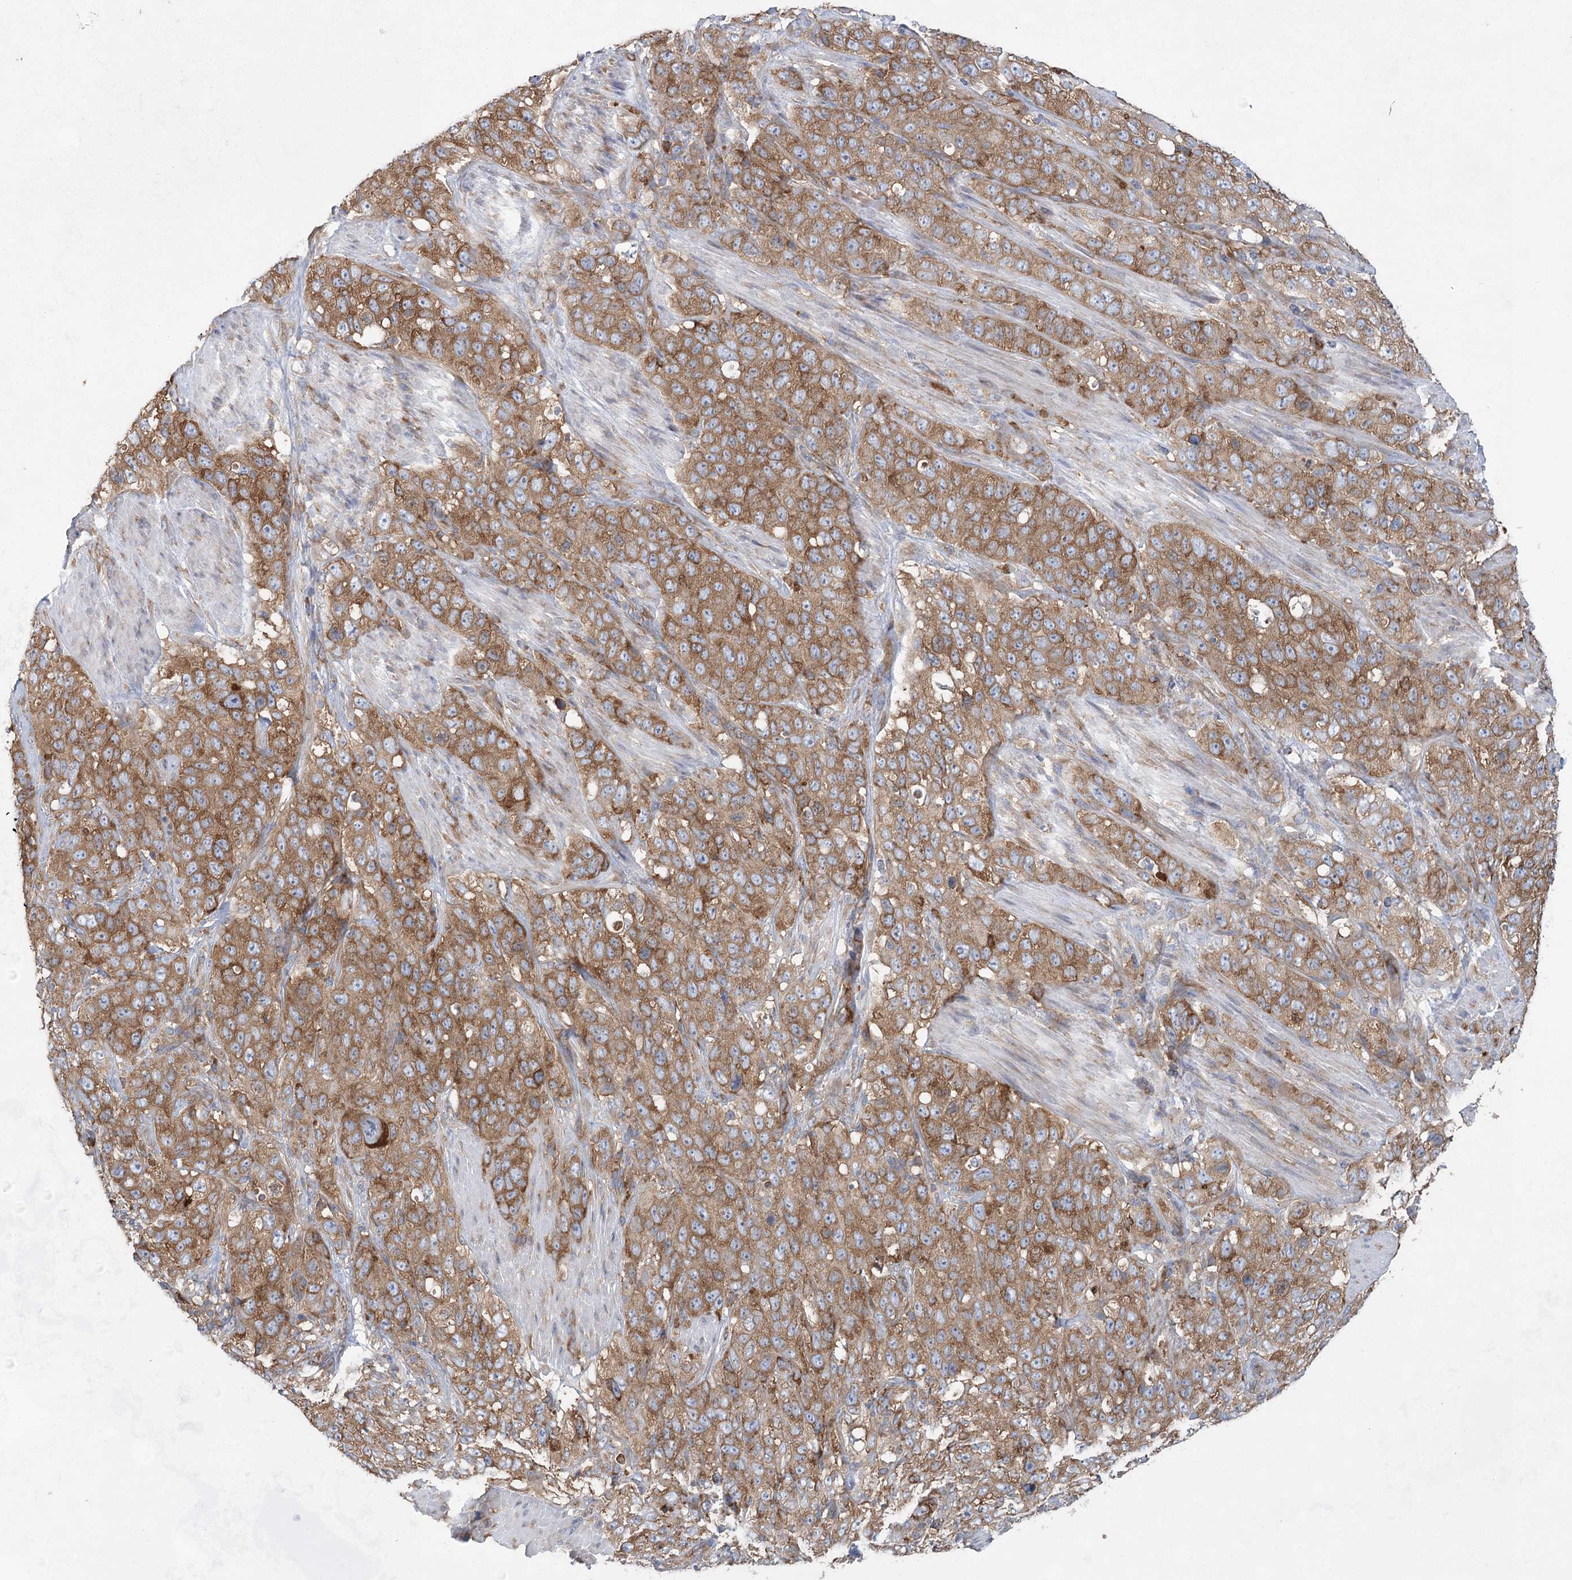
{"staining": {"intensity": "moderate", "quantity": ">75%", "location": "cytoplasmic/membranous"}, "tissue": "stomach cancer", "cell_type": "Tumor cells", "image_type": "cancer", "snomed": [{"axis": "morphology", "description": "Adenocarcinoma, NOS"}, {"axis": "topography", "description": "Stomach"}], "caption": "A medium amount of moderate cytoplasmic/membranous positivity is identified in about >75% of tumor cells in stomach adenocarcinoma tissue.", "gene": "EIF3A", "patient": {"sex": "male", "age": 48}}